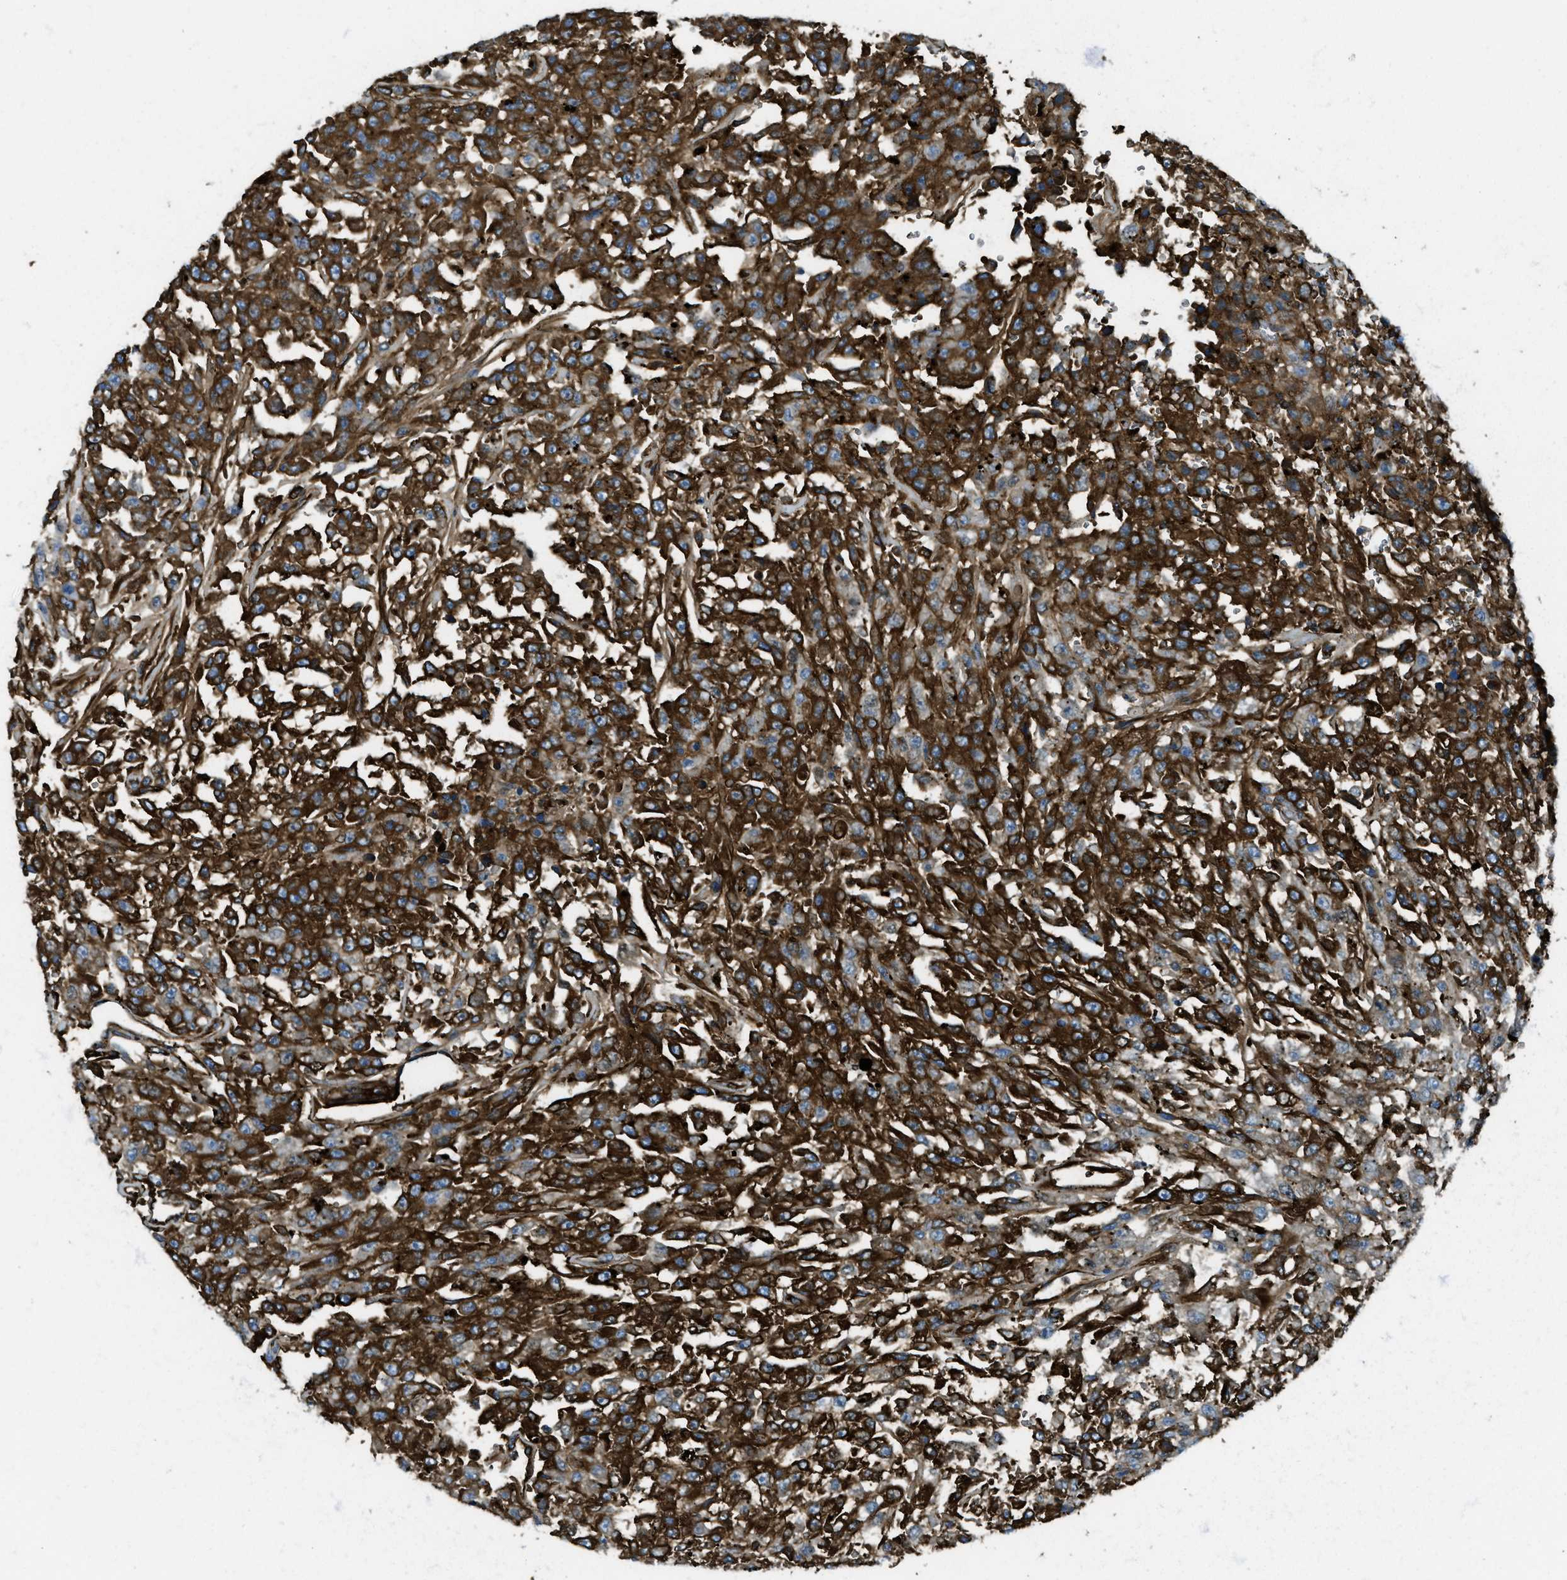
{"staining": {"intensity": "strong", "quantity": ">75%", "location": "cytoplasmic/membranous"}, "tissue": "urothelial cancer", "cell_type": "Tumor cells", "image_type": "cancer", "snomed": [{"axis": "morphology", "description": "Urothelial carcinoma, High grade"}, {"axis": "topography", "description": "Urinary bladder"}], "caption": "Urothelial cancer stained with a protein marker exhibits strong staining in tumor cells.", "gene": "TRIM59", "patient": {"sex": "male", "age": 46}}